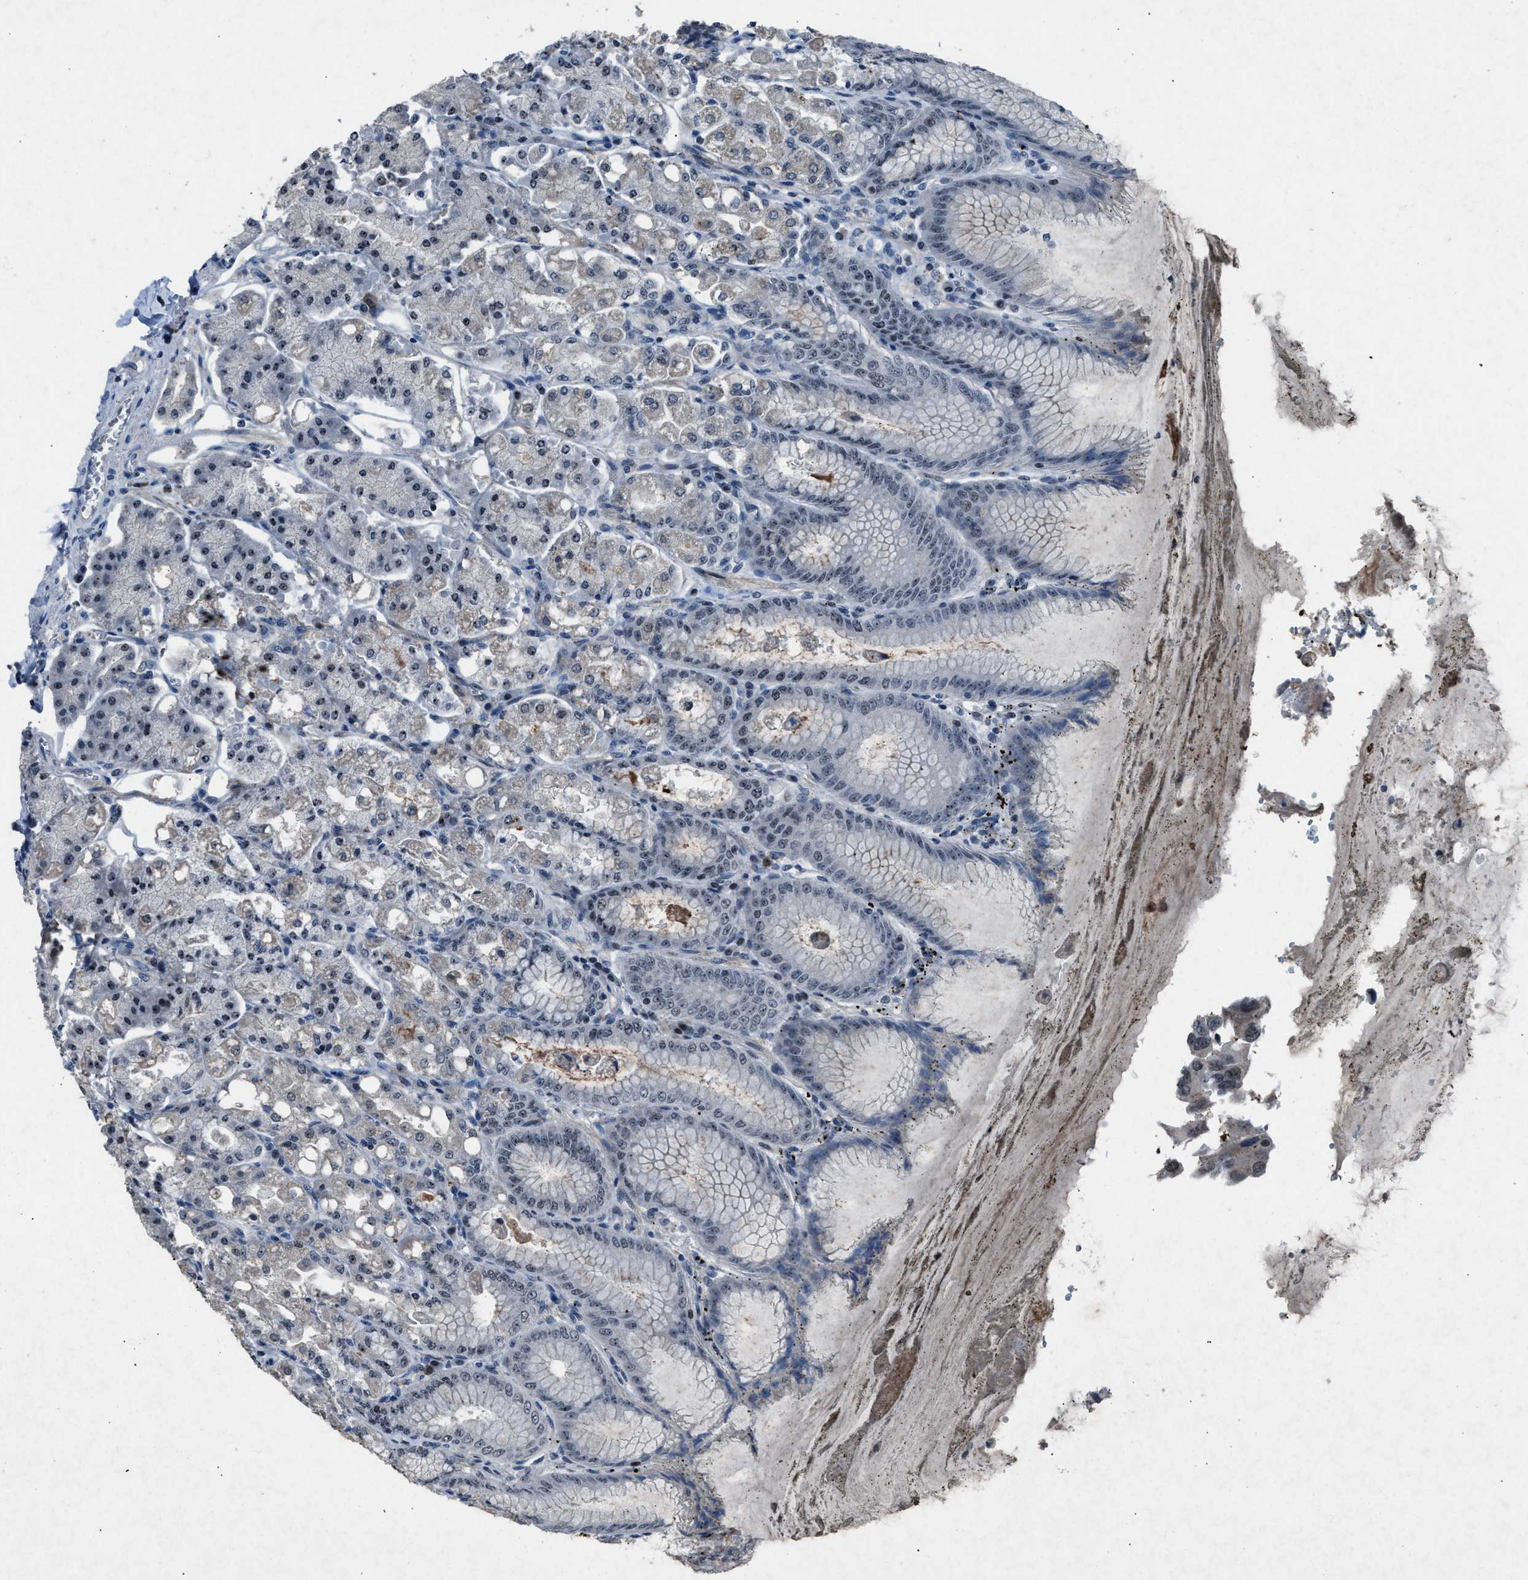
{"staining": {"intensity": "moderate", "quantity": ">75%", "location": "cytoplasmic/membranous,nuclear"}, "tissue": "stomach", "cell_type": "Glandular cells", "image_type": "normal", "snomed": [{"axis": "morphology", "description": "Normal tissue, NOS"}, {"axis": "topography", "description": "Stomach, lower"}], "caption": "Brown immunohistochemical staining in benign human stomach exhibits moderate cytoplasmic/membranous,nuclear positivity in about >75% of glandular cells.", "gene": "ADCY1", "patient": {"sex": "male", "age": 71}}